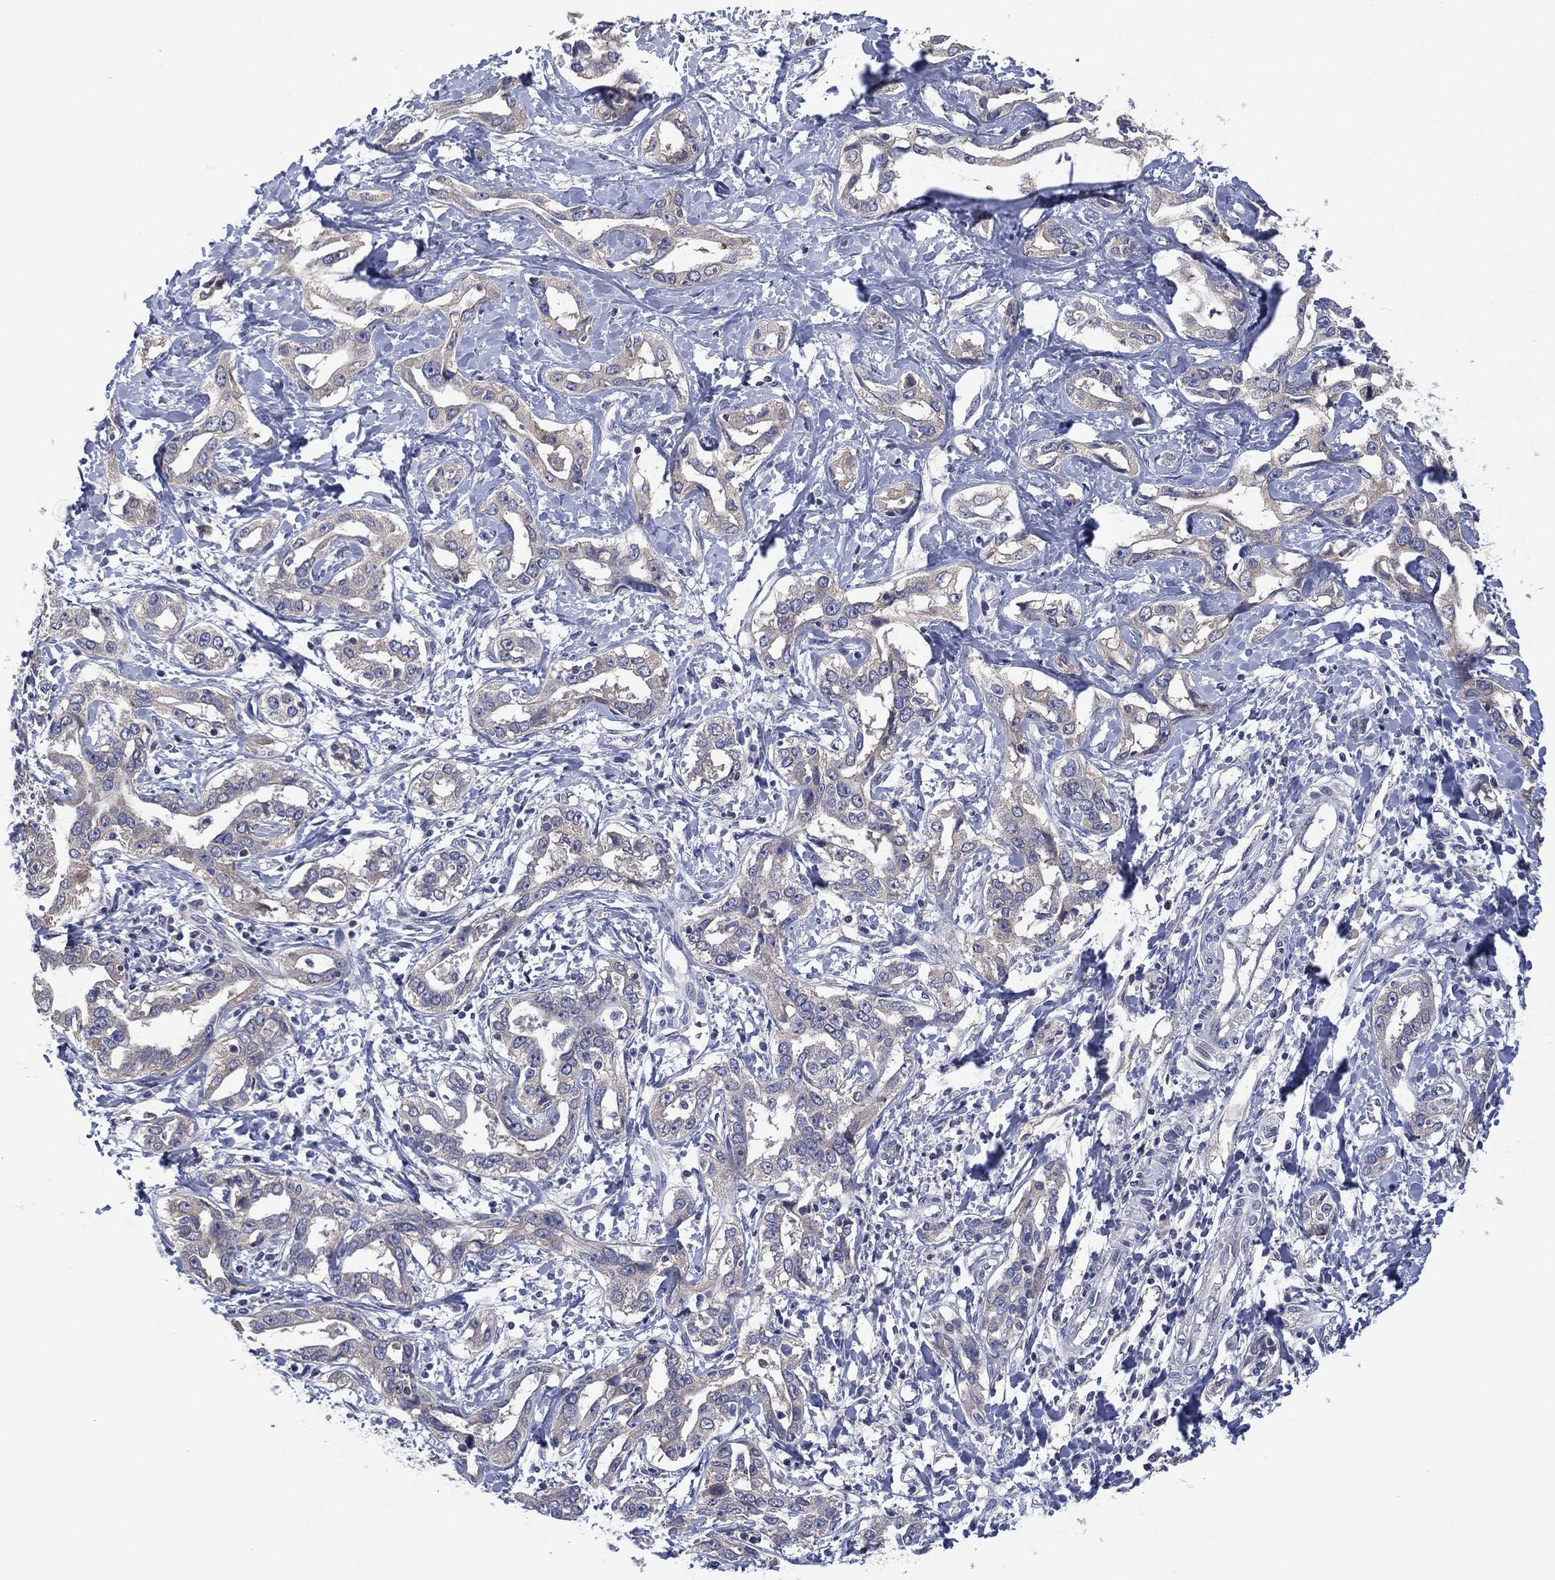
{"staining": {"intensity": "negative", "quantity": "none", "location": "none"}, "tissue": "liver cancer", "cell_type": "Tumor cells", "image_type": "cancer", "snomed": [{"axis": "morphology", "description": "Cholangiocarcinoma"}, {"axis": "topography", "description": "Liver"}], "caption": "A histopathology image of human liver cancer (cholangiocarcinoma) is negative for staining in tumor cells.", "gene": "MPP7", "patient": {"sex": "male", "age": 59}}